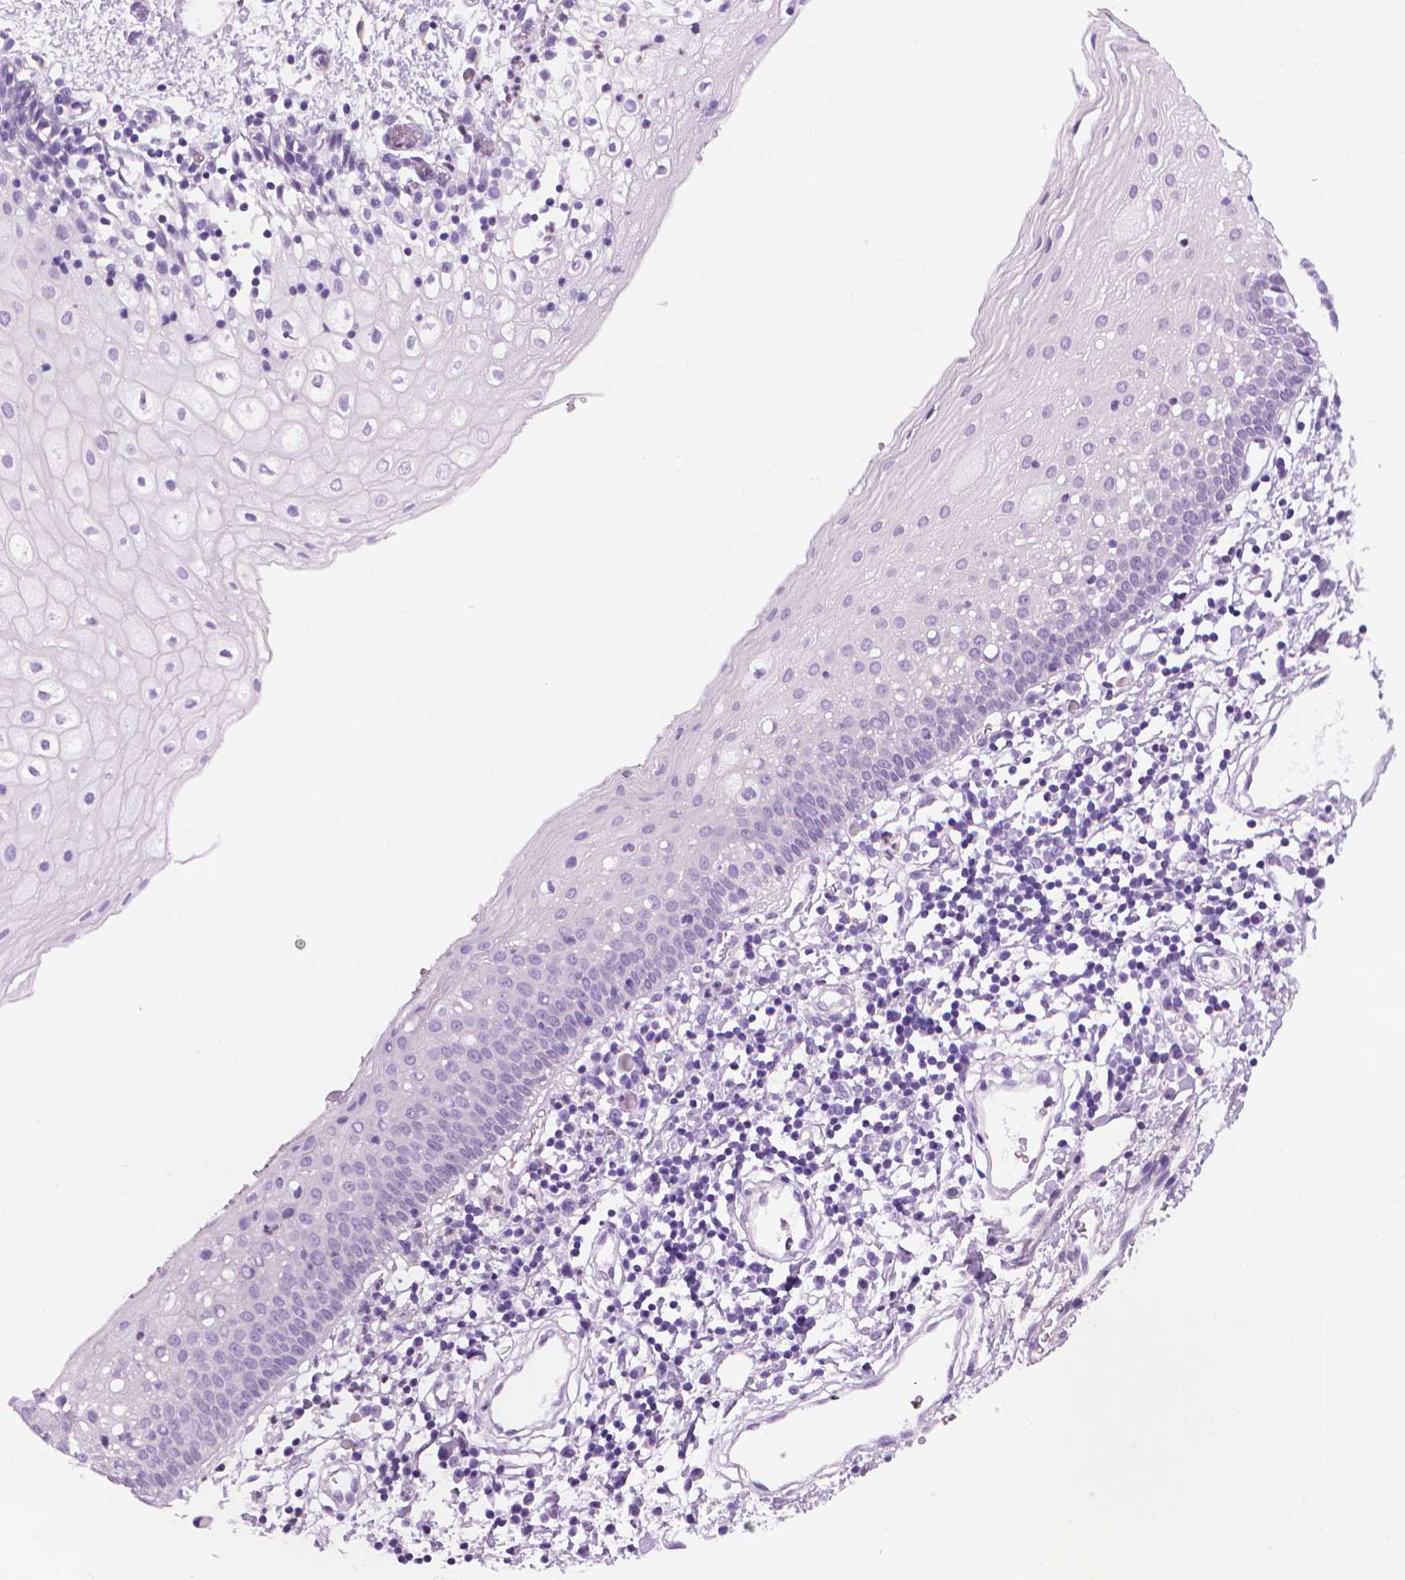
{"staining": {"intensity": "negative", "quantity": "none", "location": "none"}, "tissue": "oral mucosa", "cell_type": "Squamous epithelial cells", "image_type": "normal", "snomed": [{"axis": "morphology", "description": "Normal tissue, NOS"}, {"axis": "topography", "description": "Oral tissue"}], "caption": "This is a histopathology image of immunohistochemistry (IHC) staining of normal oral mucosa, which shows no staining in squamous epithelial cells.", "gene": "TTC29", "patient": {"sex": "female", "age": 43}}